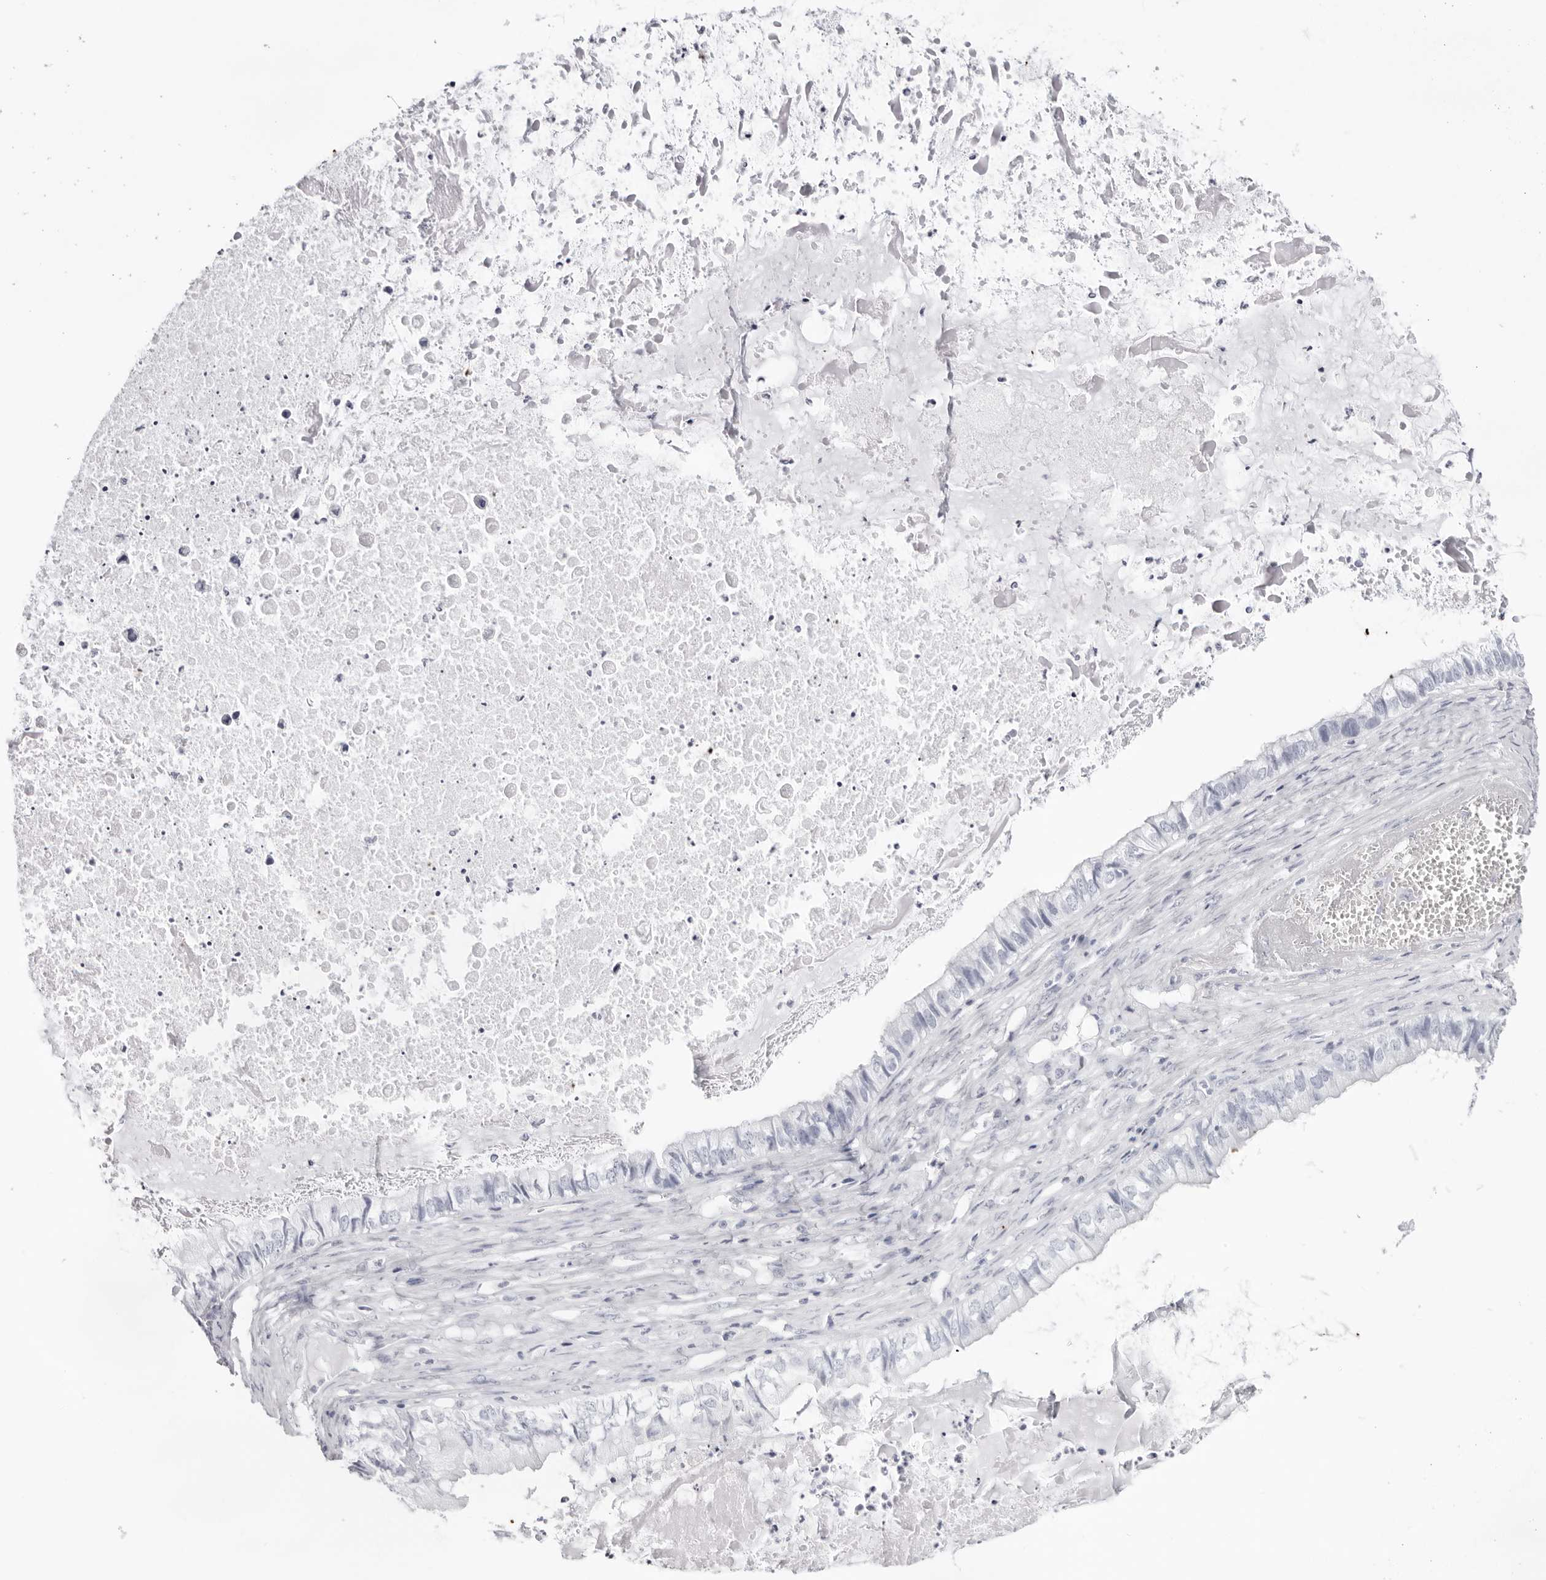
{"staining": {"intensity": "negative", "quantity": "none", "location": "none"}, "tissue": "ovarian cancer", "cell_type": "Tumor cells", "image_type": "cancer", "snomed": [{"axis": "morphology", "description": "Cystadenocarcinoma, mucinous, NOS"}, {"axis": "topography", "description": "Ovary"}], "caption": "DAB immunohistochemical staining of human ovarian cancer (mucinous cystadenocarcinoma) shows no significant staining in tumor cells.", "gene": "INSL3", "patient": {"sex": "female", "age": 80}}